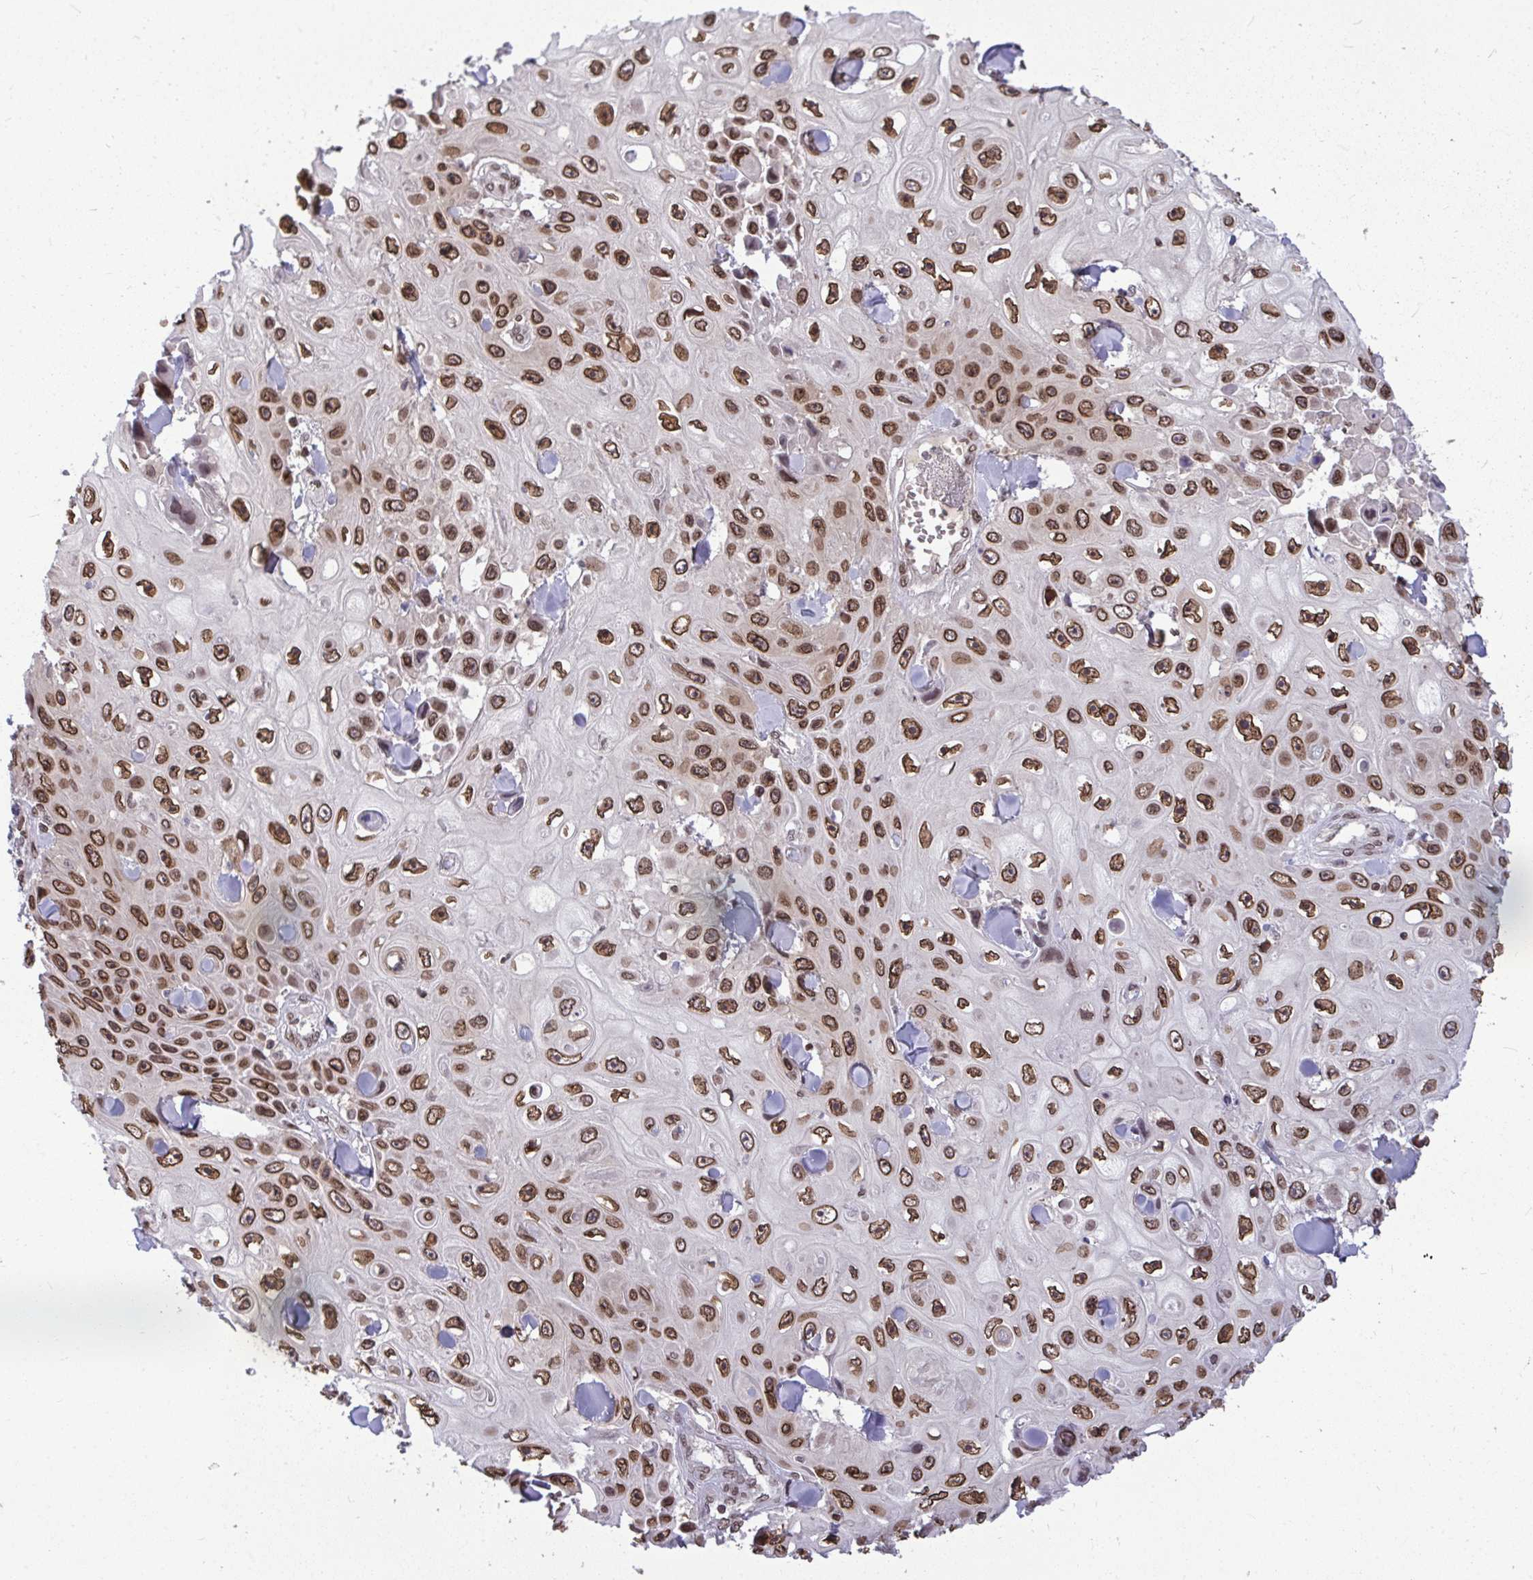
{"staining": {"intensity": "moderate", "quantity": ">75%", "location": "cytoplasmic/membranous,nuclear"}, "tissue": "skin cancer", "cell_type": "Tumor cells", "image_type": "cancer", "snomed": [{"axis": "morphology", "description": "Squamous cell carcinoma, NOS"}, {"axis": "topography", "description": "Skin"}], "caption": "Tumor cells reveal medium levels of moderate cytoplasmic/membranous and nuclear expression in approximately >75% of cells in human skin cancer.", "gene": "JPT1", "patient": {"sex": "male", "age": 82}}